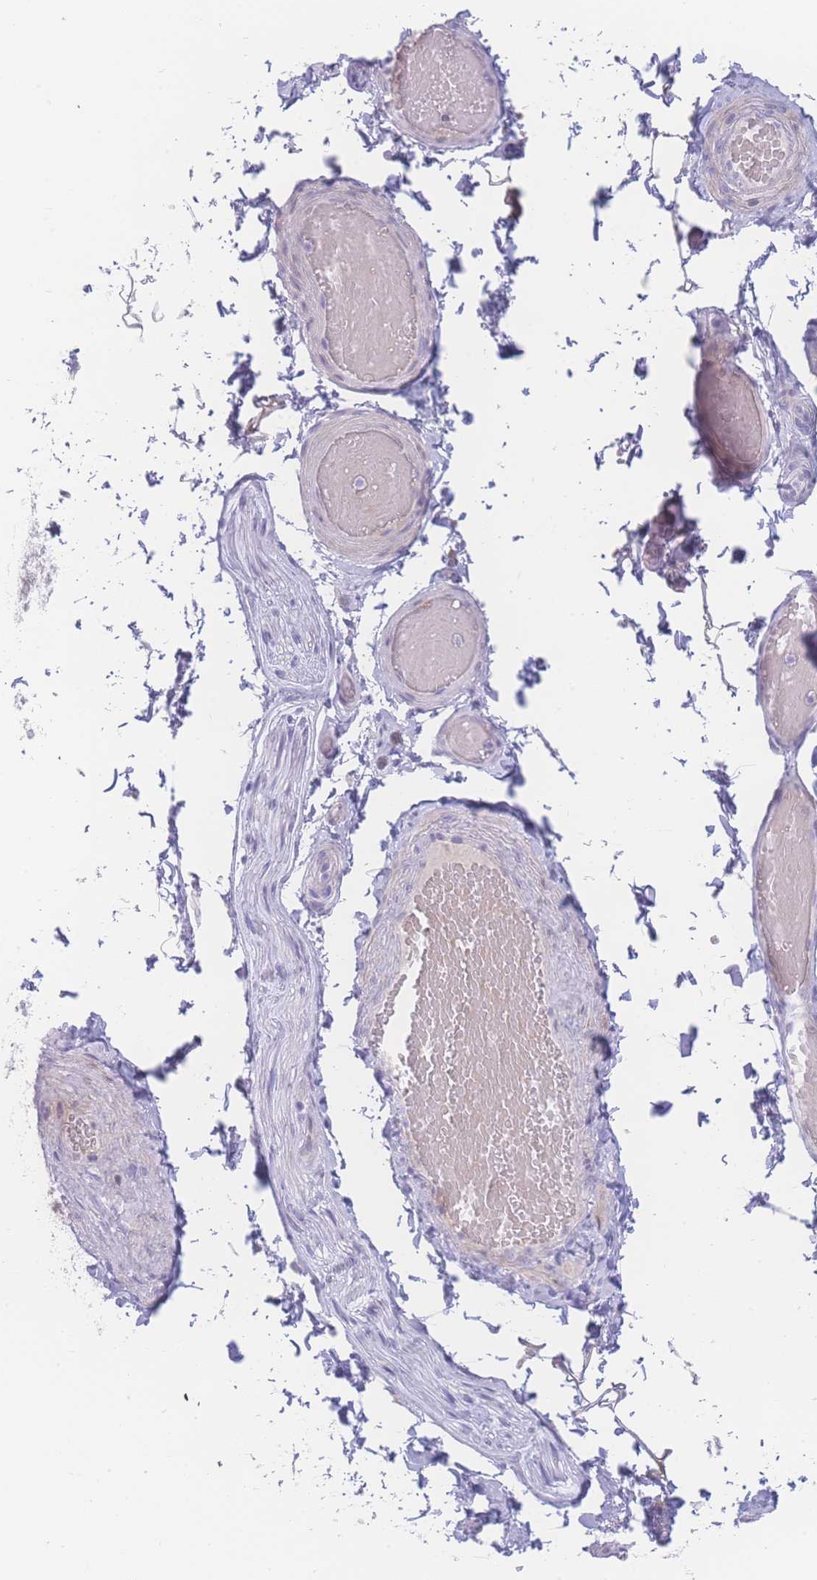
{"staining": {"intensity": "negative", "quantity": "none", "location": "none"}, "tissue": "adipose tissue", "cell_type": "Adipocytes", "image_type": "normal", "snomed": [{"axis": "morphology", "description": "Normal tissue, NOS"}, {"axis": "topography", "description": "Soft tissue"}, {"axis": "topography", "description": "Vascular tissue"}, {"axis": "topography", "description": "Peripheral nerve tissue"}], "caption": "High power microscopy image of an immunohistochemistry (IHC) image of benign adipose tissue, revealing no significant positivity in adipocytes. (Immunohistochemistry (ihc), brightfield microscopy, high magnification).", "gene": "PRSS22", "patient": {"sex": "male", "age": 32}}